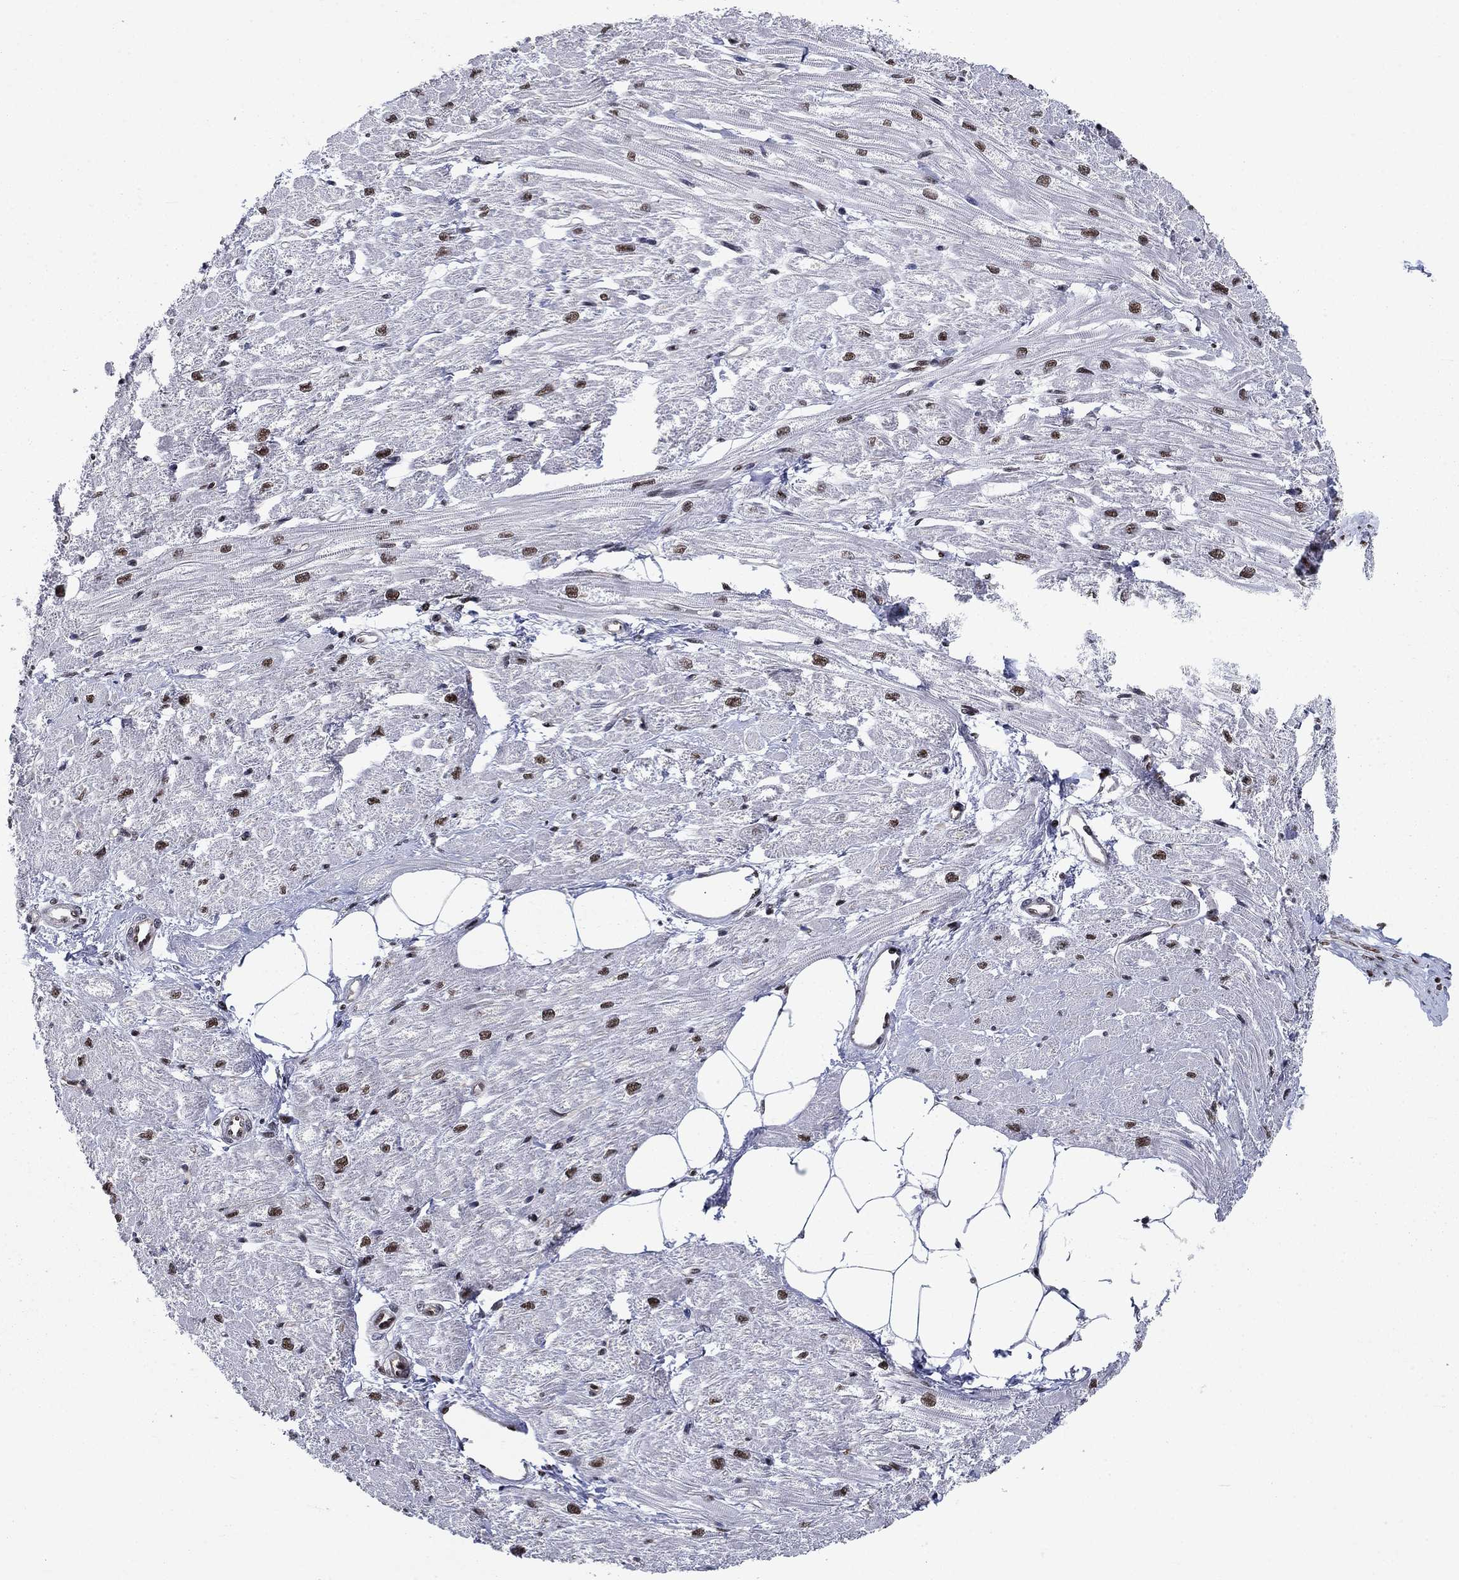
{"staining": {"intensity": "moderate", "quantity": "25%-75%", "location": "nuclear"}, "tissue": "heart muscle", "cell_type": "Cardiomyocytes", "image_type": "normal", "snomed": [{"axis": "morphology", "description": "Normal tissue, NOS"}, {"axis": "topography", "description": "Heart"}], "caption": "Human heart muscle stained with a protein marker exhibits moderate staining in cardiomyocytes.", "gene": "RPRD1B", "patient": {"sex": "male", "age": 57}}